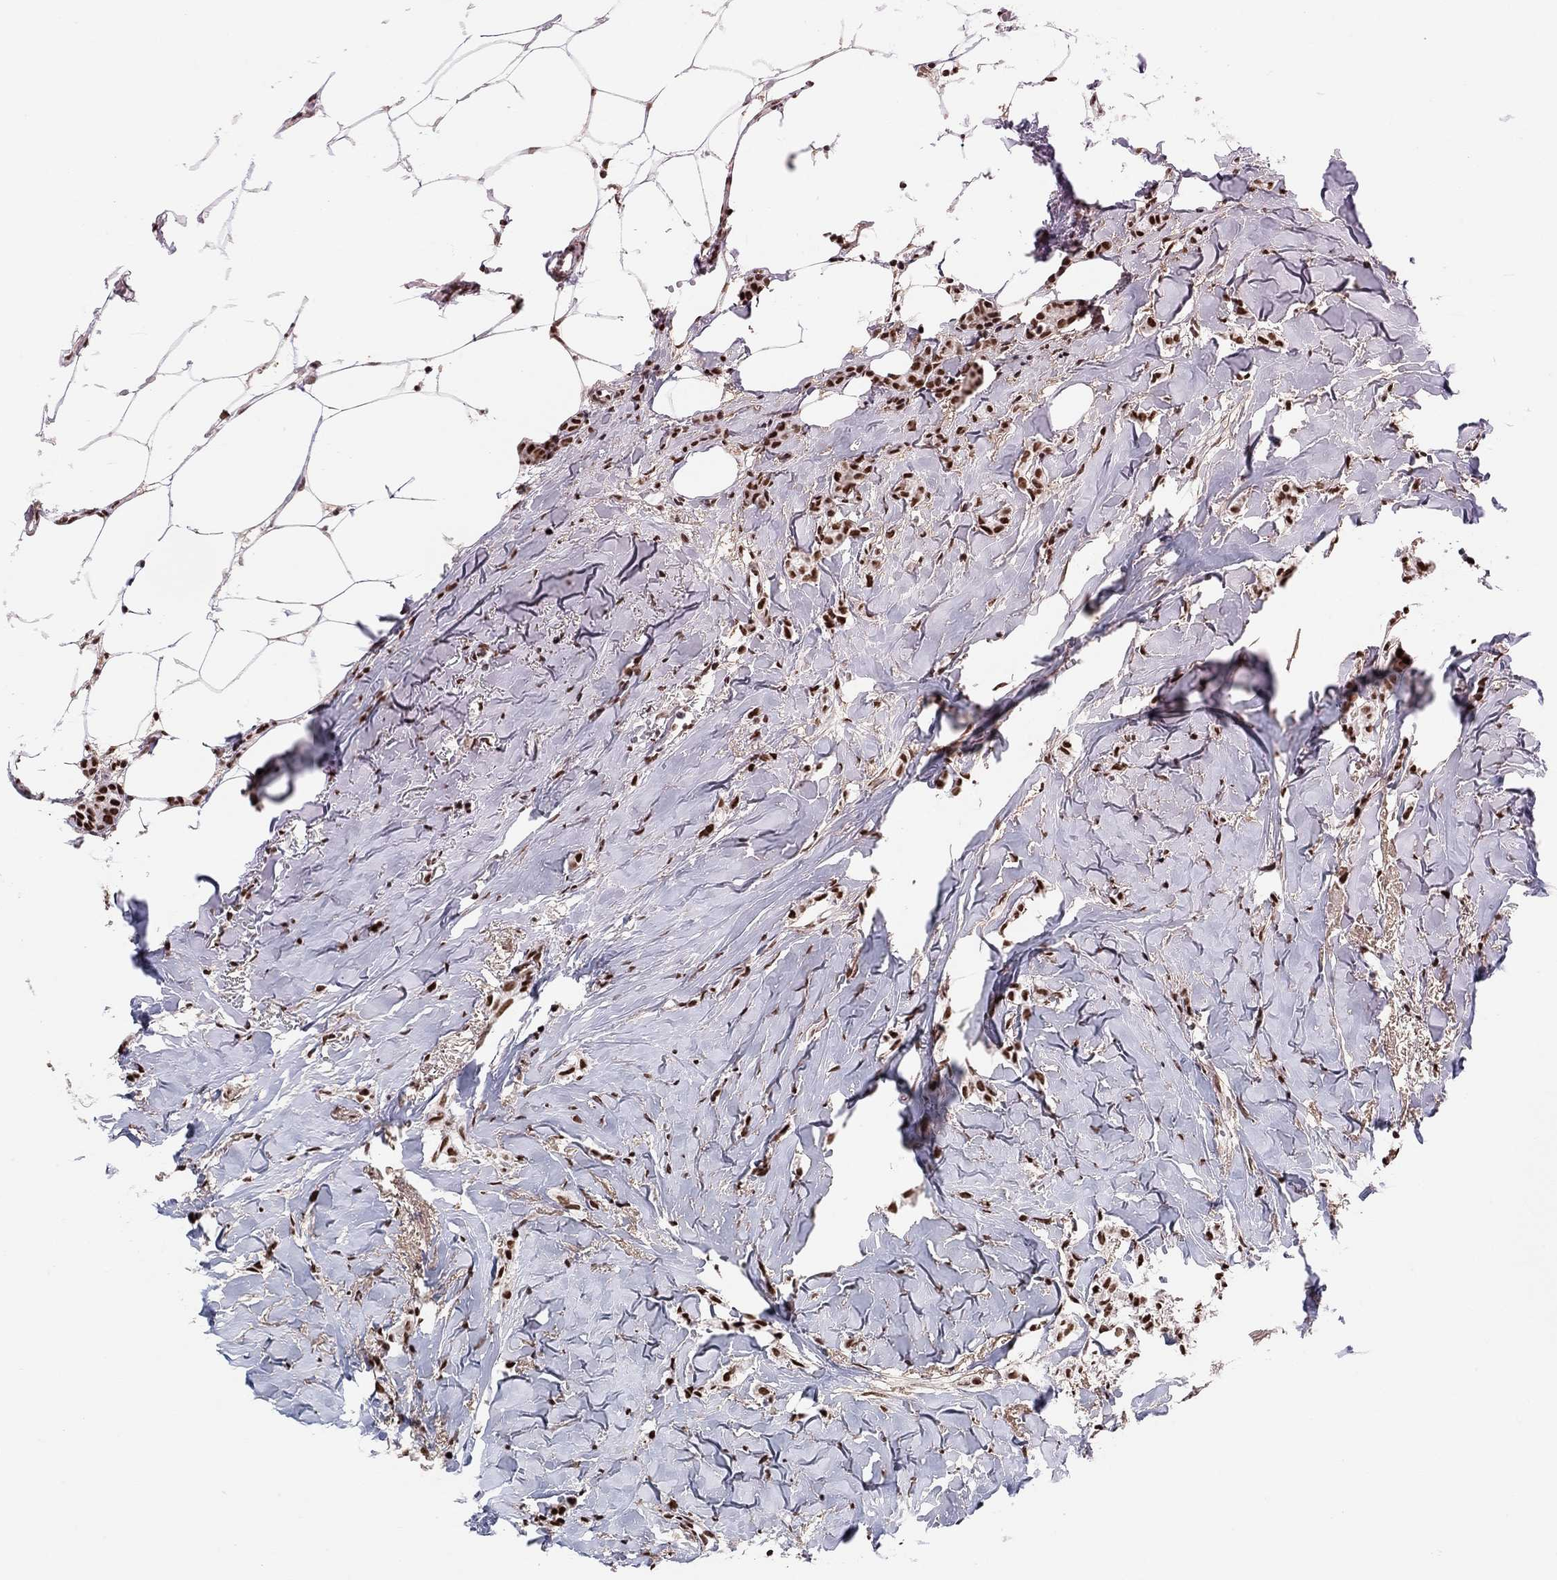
{"staining": {"intensity": "strong", "quantity": ">75%", "location": "nuclear"}, "tissue": "breast cancer", "cell_type": "Tumor cells", "image_type": "cancer", "snomed": [{"axis": "morphology", "description": "Duct carcinoma"}, {"axis": "topography", "description": "Breast"}], "caption": "This image shows immunohistochemistry (IHC) staining of invasive ductal carcinoma (breast), with high strong nuclear expression in about >75% of tumor cells.", "gene": "USP39", "patient": {"sex": "female", "age": 85}}